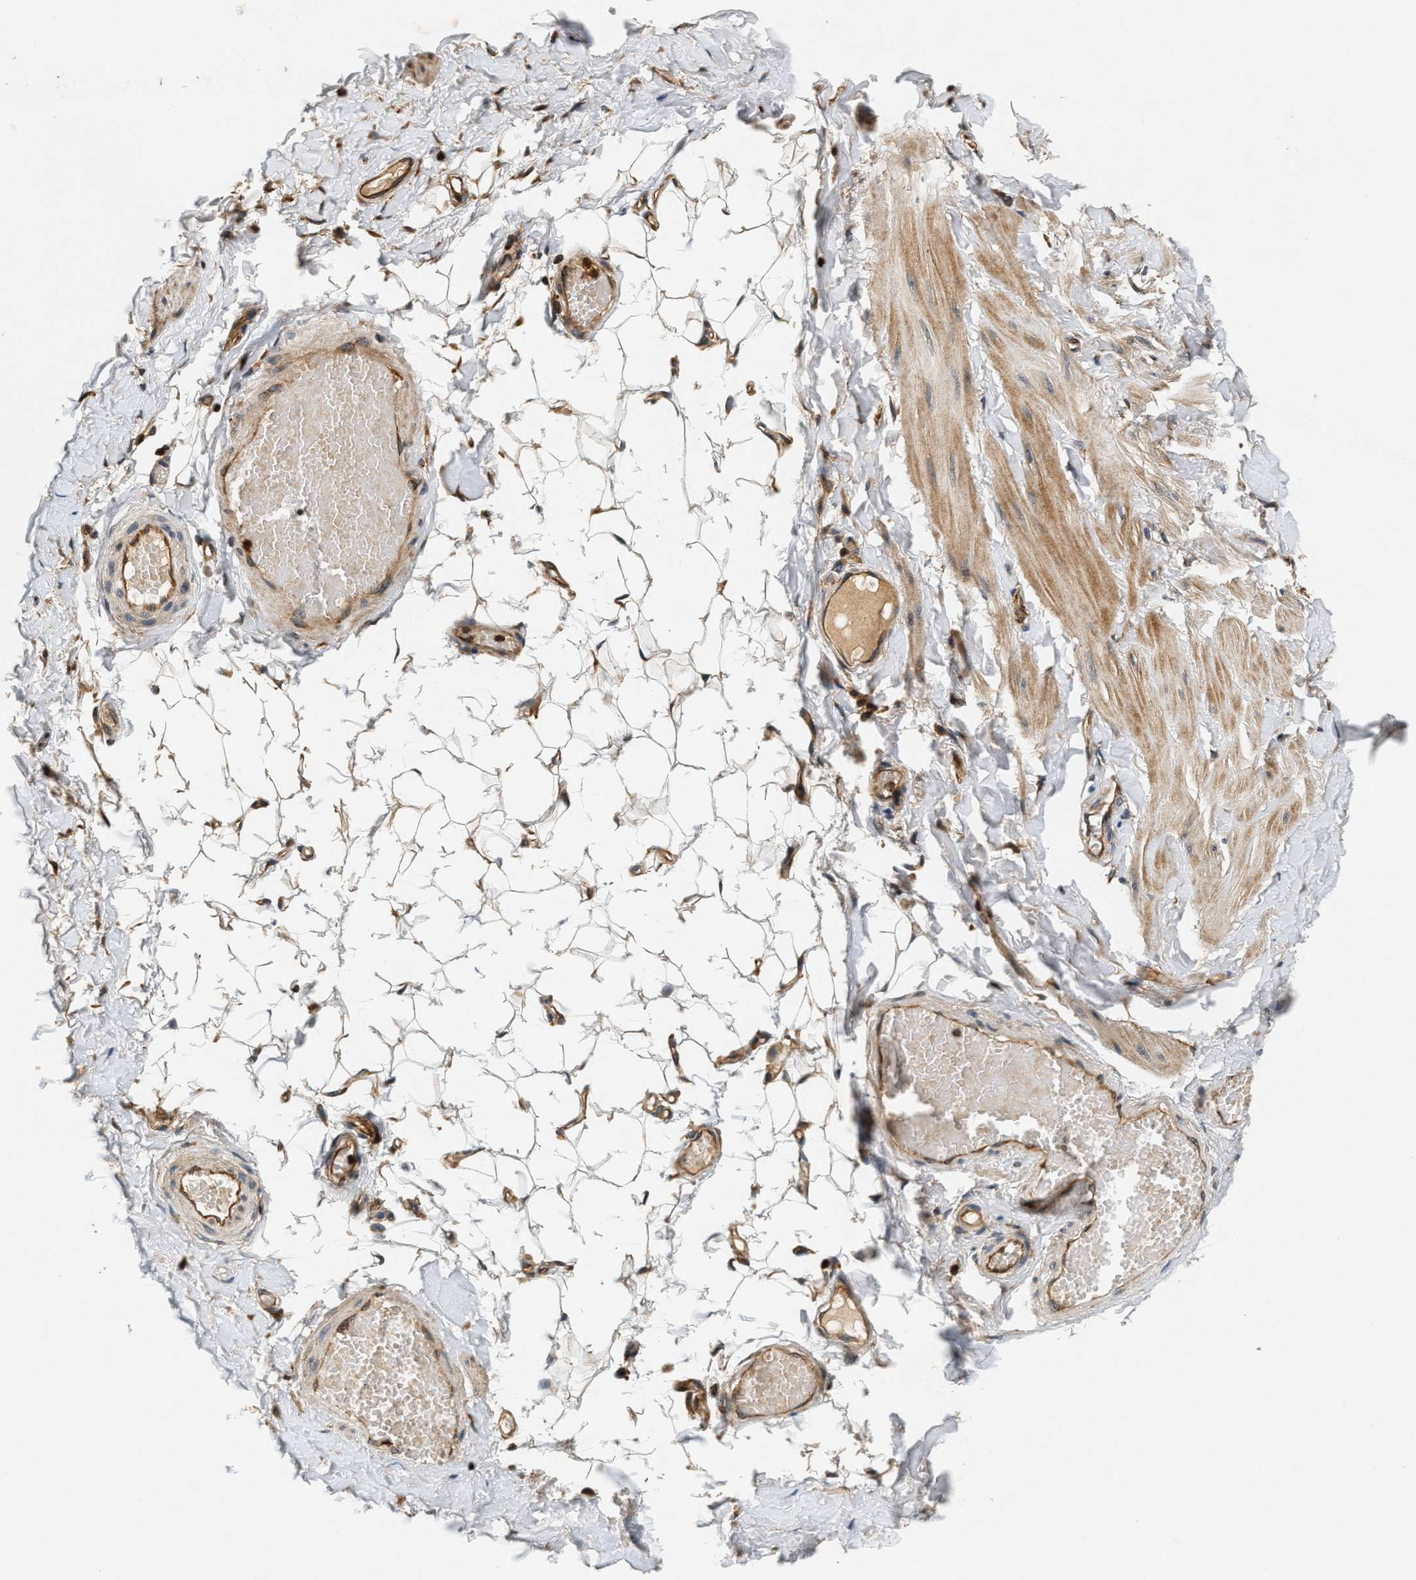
{"staining": {"intensity": "moderate", "quantity": ">75%", "location": "cytoplasmic/membranous"}, "tissue": "adipose tissue", "cell_type": "Adipocytes", "image_type": "normal", "snomed": [{"axis": "morphology", "description": "Normal tissue, NOS"}, {"axis": "topography", "description": "Adipose tissue"}, {"axis": "topography", "description": "Vascular tissue"}, {"axis": "topography", "description": "Peripheral nerve tissue"}], "caption": "This image displays normal adipose tissue stained with immunohistochemistry to label a protein in brown. The cytoplasmic/membranous of adipocytes show moderate positivity for the protein. Nuclei are counter-stained blue.", "gene": "SAMD9", "patient": {"sex": "male", "age": 25}}